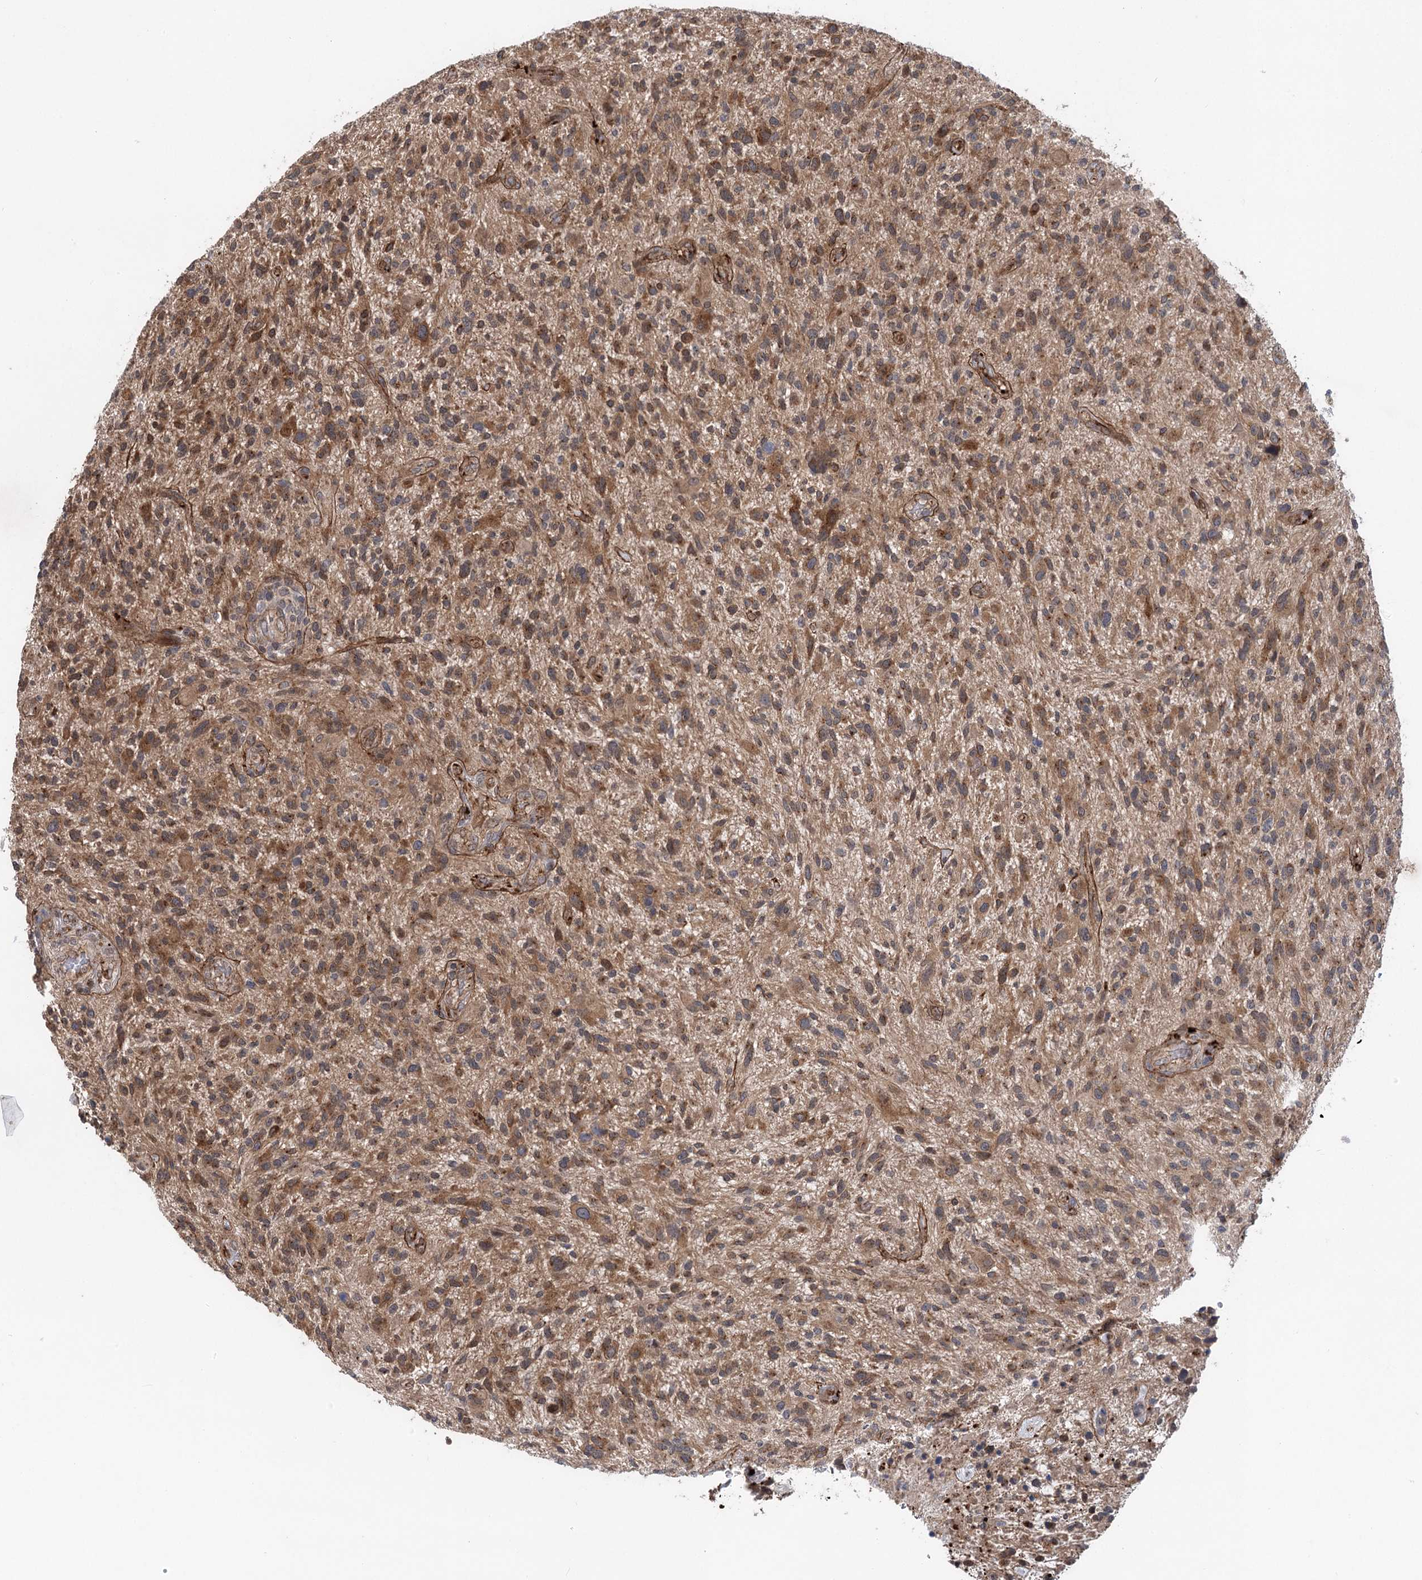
{"staining": {"intensity": "moderate", "quantity": ">75%", "location": "cytoplasmic/membranous"}, "tissue": "glioma", "cell_type": "Tumor cells", "image_type": "cancer", "snomed": [{"axis": "morphology", "description": "Glioma, malignant, High grade"}, {"axis": "topography", "description": "Brain"}], "caption": "Immunohistochemical staining of human malignant glioma (high-grade) demonstrates medium levels of moderate cytoplasmic/membranous protein positivity in approximately >75% of tumor cells. The staining was performed using DAB to visualize the protein expression in brown, while the nuclei were stained in blue with hematoxylin (Magnification: 20x).", "gene": "METTL24", "patient": {"sex": "male", "age": 47}}